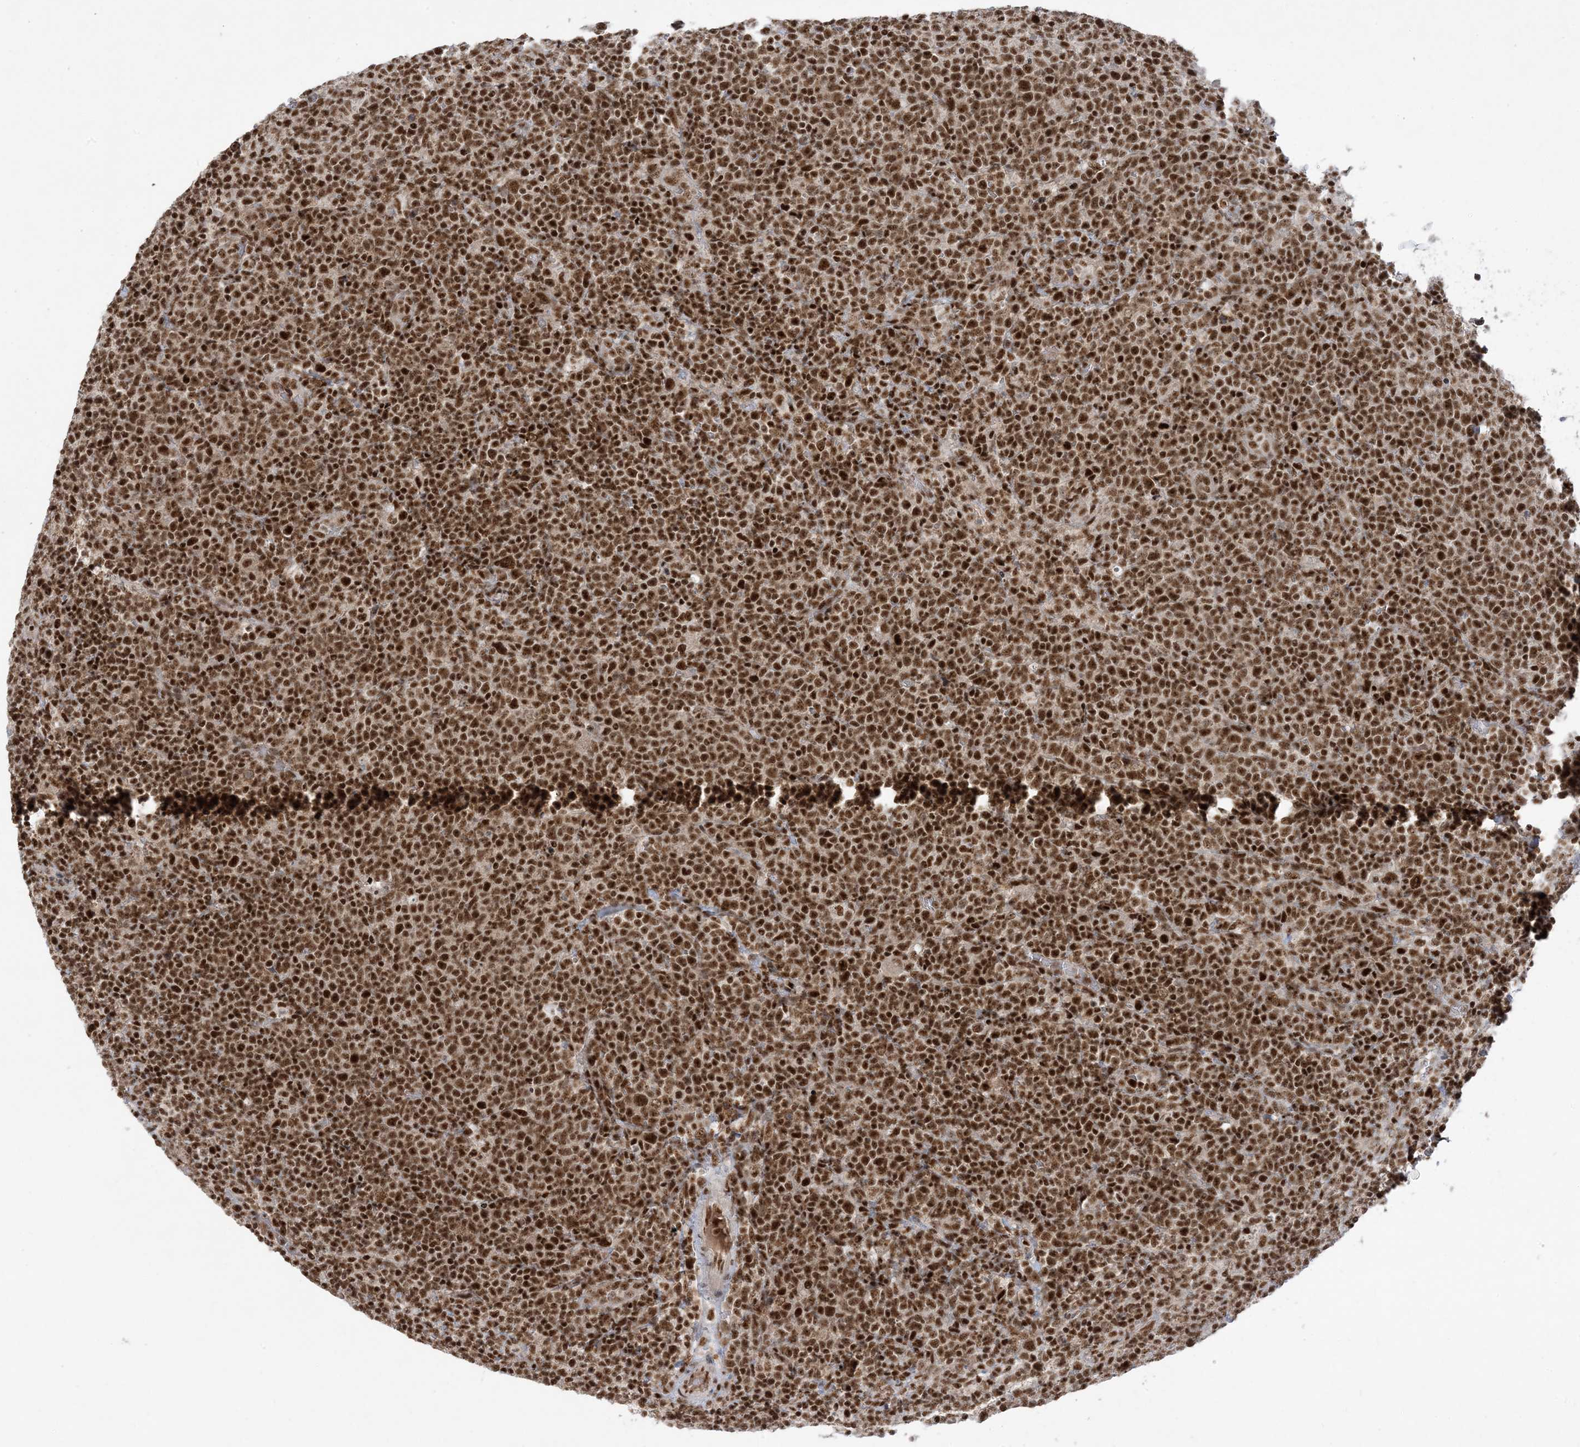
{"staining": {"intensity": "strong", "quantity": ">75%", "location": "nuclear"}, "tissue": "lymphoma", "cell_type": "Tumor cells", "image_type": "cancer", "snomed": [{"axis": "morphology", "description": "Malignant lymphoma, non-Hodgkin's type, High grade"}, {"axis": "topography", "description": "Lymph node"}], "caption": "Immunohistochemistry (IHC) (DAB (3,3'-diaminobenzidine)) staining of human malignant lymphoma, non-Hodgkin's type (high-grade) exhibits strong nuclear protein staining in approximately >75% of tumor cells. (DAB (3,3'-diaminobenzidine) IHC with brightfield microscopy, high magnification).", "gene": "PPIL2", "patient": {"sex": "male", "age": 61}}